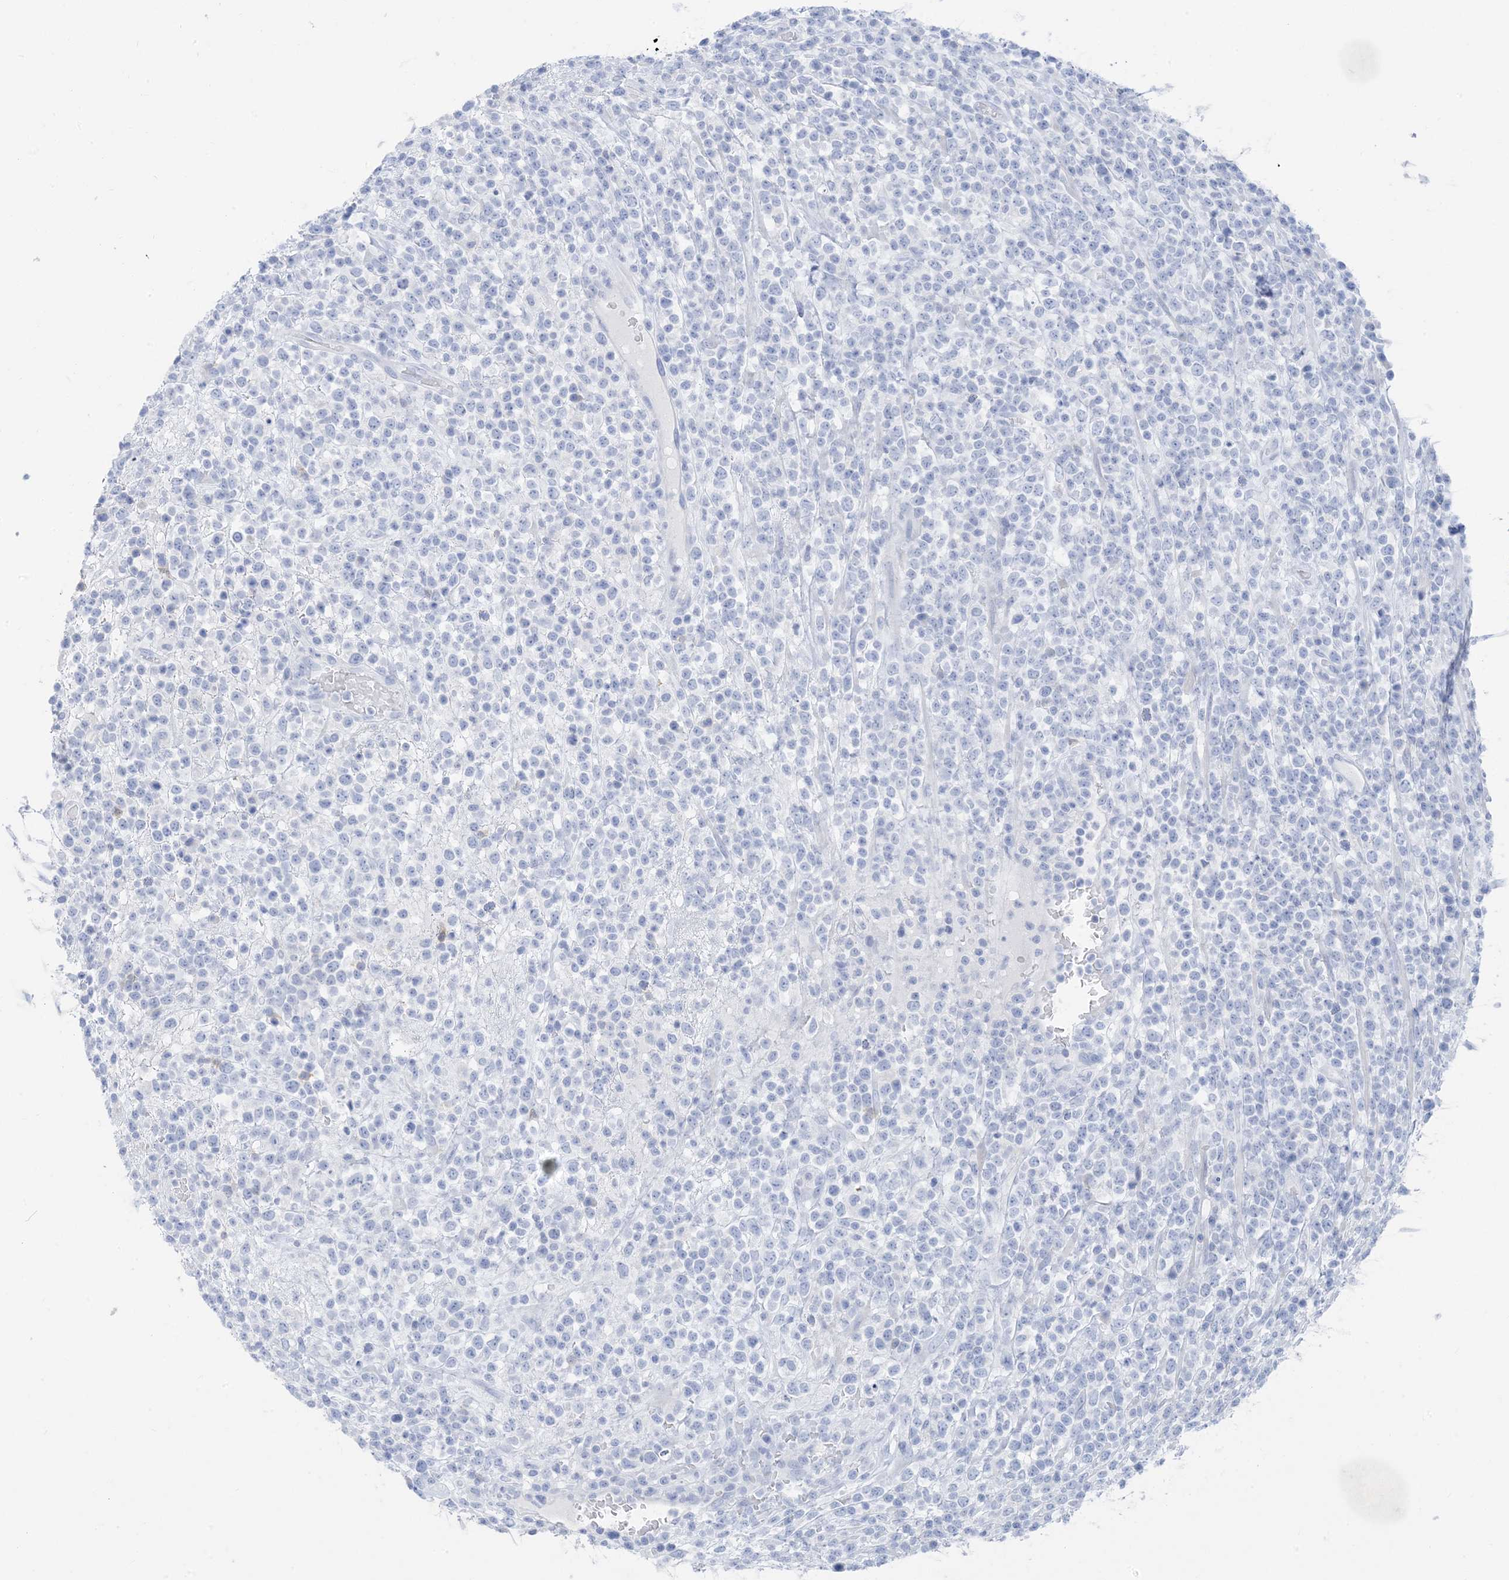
{"staining": {"intensity": "negative", "quantity": "none", "location": "none"}, "tissue": "lymphoma", "cell_type": "Tumor cells", "image_type": "cancer", "snomed": [{"axis": "morphology", "description": "Malignant lymphoma, non-Hodgkin's type, High grade"}, {"axis": "topography", "description": "Colon"}], "caption": "Lymphoma stained for a protein using IHC demonstrates no staining tumor cells.", "gene": "SH3YL1", "patient": {"sex": "female", "age": 53}}